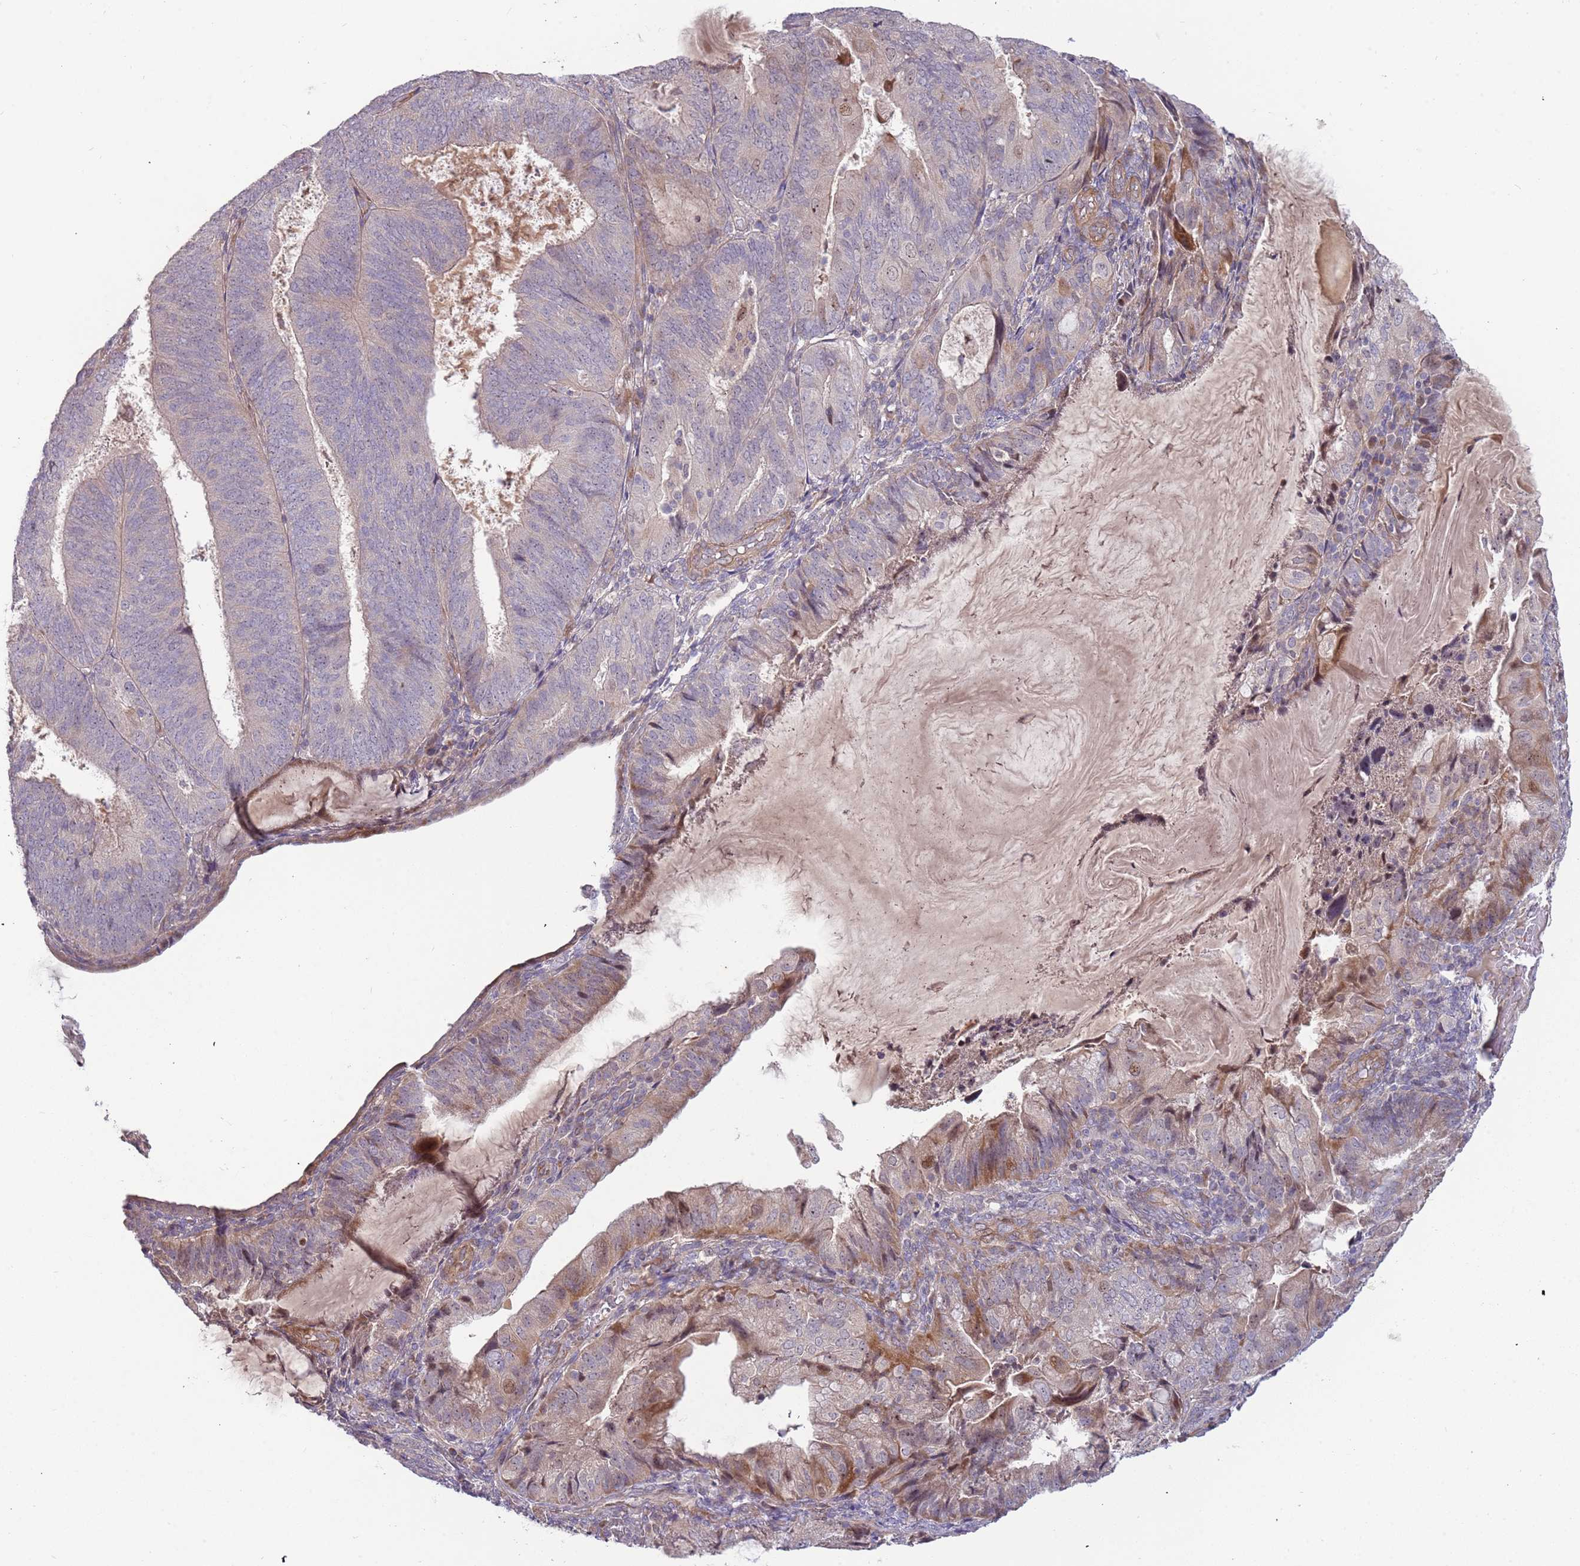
{"staining": {"intensity": "moderate", "quantity": "<25%", "location": "cytoplasmic/membranous,nuclear"}, "tissue": "endometrial cancer", "cell_type": "Tumor cells", "image_type": "cancer", "snomed": [{"axis": "morphology", "description": "Adenocarcinoma, NOS"}, {"axis": "topography", "description": "Endometrium"}], "caption": "Immunohistochemistry staining of endometrial cancer (adenocarcinoma), which reveals low levels of moderate cytoplasmic/membranous and nuclear expression in about <25% of tumor cells indicating moderate cytoplasmic/membranous and nuclear protein staining. The staining was performed using DAB (3,3'-diaminobenzidine) (brown) for protein detection and nuclei were counterstained in hematoxylin (blue).", "gene": "TRAPPC6B", "patient": {"sex": "female", "age": 81}}